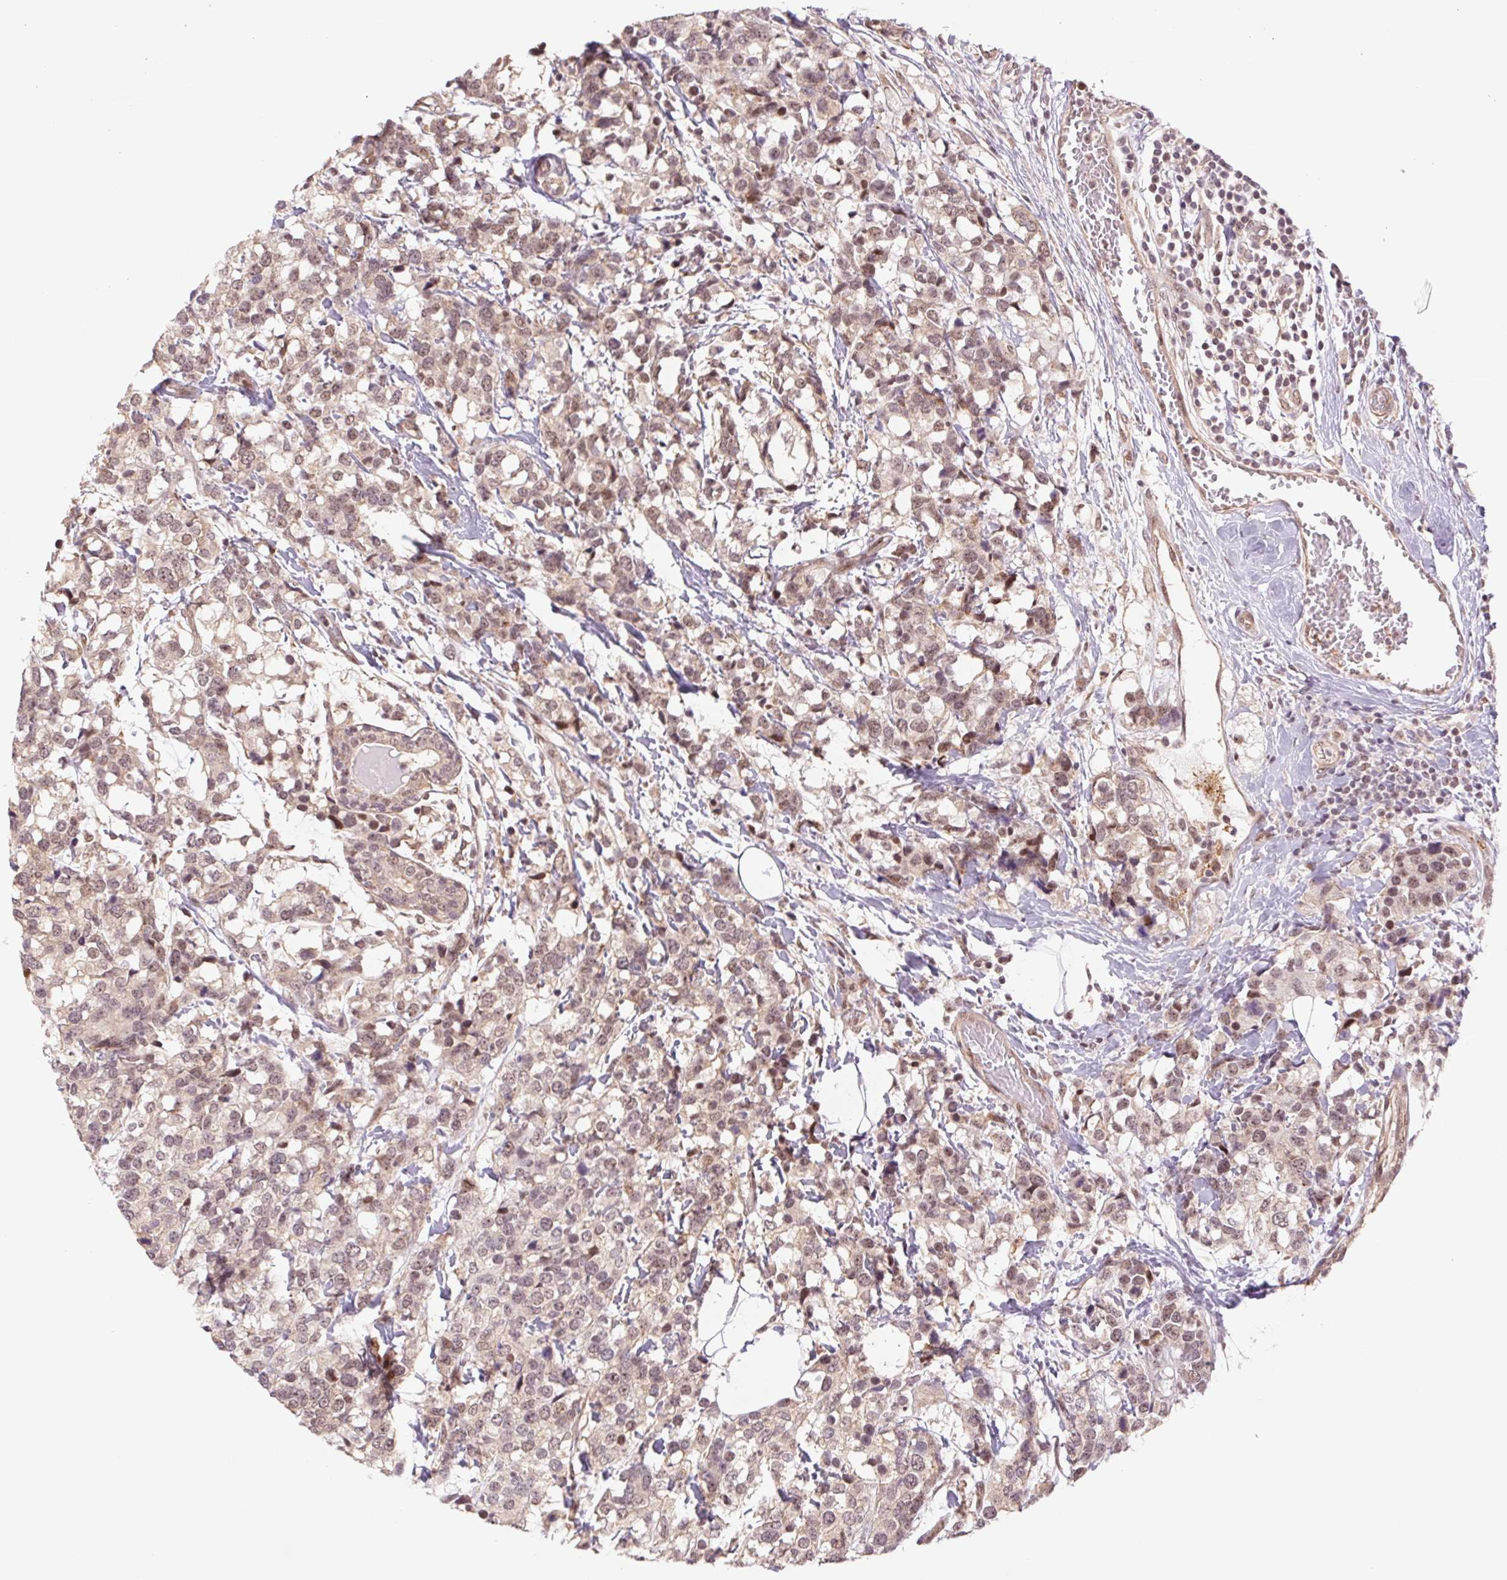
{"staining": {"intensity": "weak", "quantity": ">75%", "location": "cytoplasmic/membranous"}, "tissue": "breast cancer", "cell_type": "Tumor cells", "image_type": "cancer", "snomed": [{"axis": "morphology", "description": "Lobular carcinoma"}, {"axis": "topography", "description": "Breast"}], "caption": "The histopathology image reveals staining of breast lobular carcinoma, revealing weak cytoplasmic/membranous protein expression (brown color) within tumor cells.", "gene": "CWC25", "patient": {"sex": "female", "age": 59}}